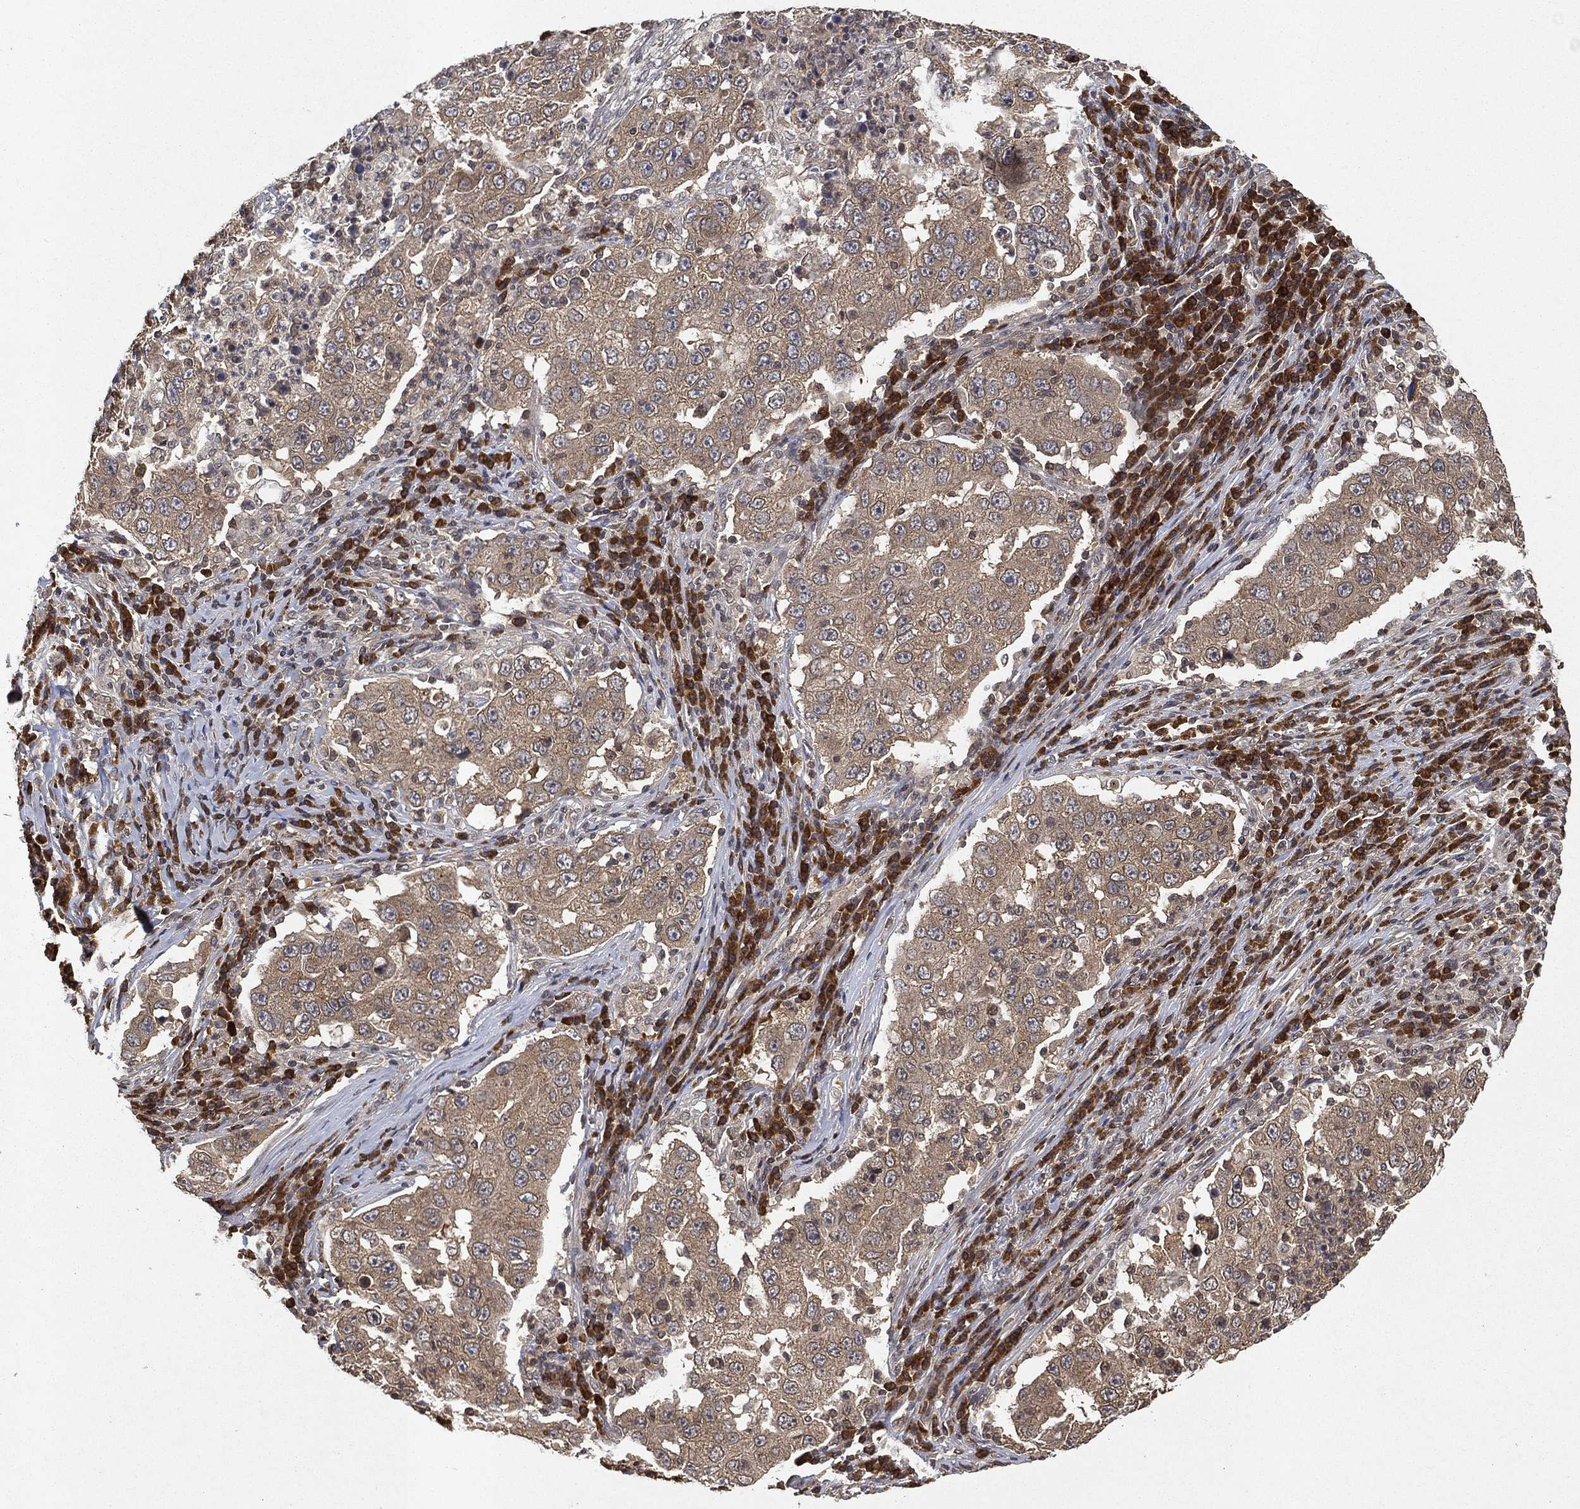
{"staining": {"intensity": "weak", "quantity": ">75%", "location": "cytoplasmic/membranous"}, "tissue": "lung cancer", "cell_type": "Tumor cells", "image_type": "cancer", "snomed": [{"axis": "morphology", "description": "Adenocarcinoma, NOS"}, {"axis": "topography", "description": "Lung"}], "caption": "Immunohistochemistry (IHC) (DAB) staining of adenocarcinoma (lung) shows weak cytoplasmic/membranous protein staining in approximately >75% of tumor cells.", "gene": "UBA5", "patient": {"sex": "male", "age": 73}}